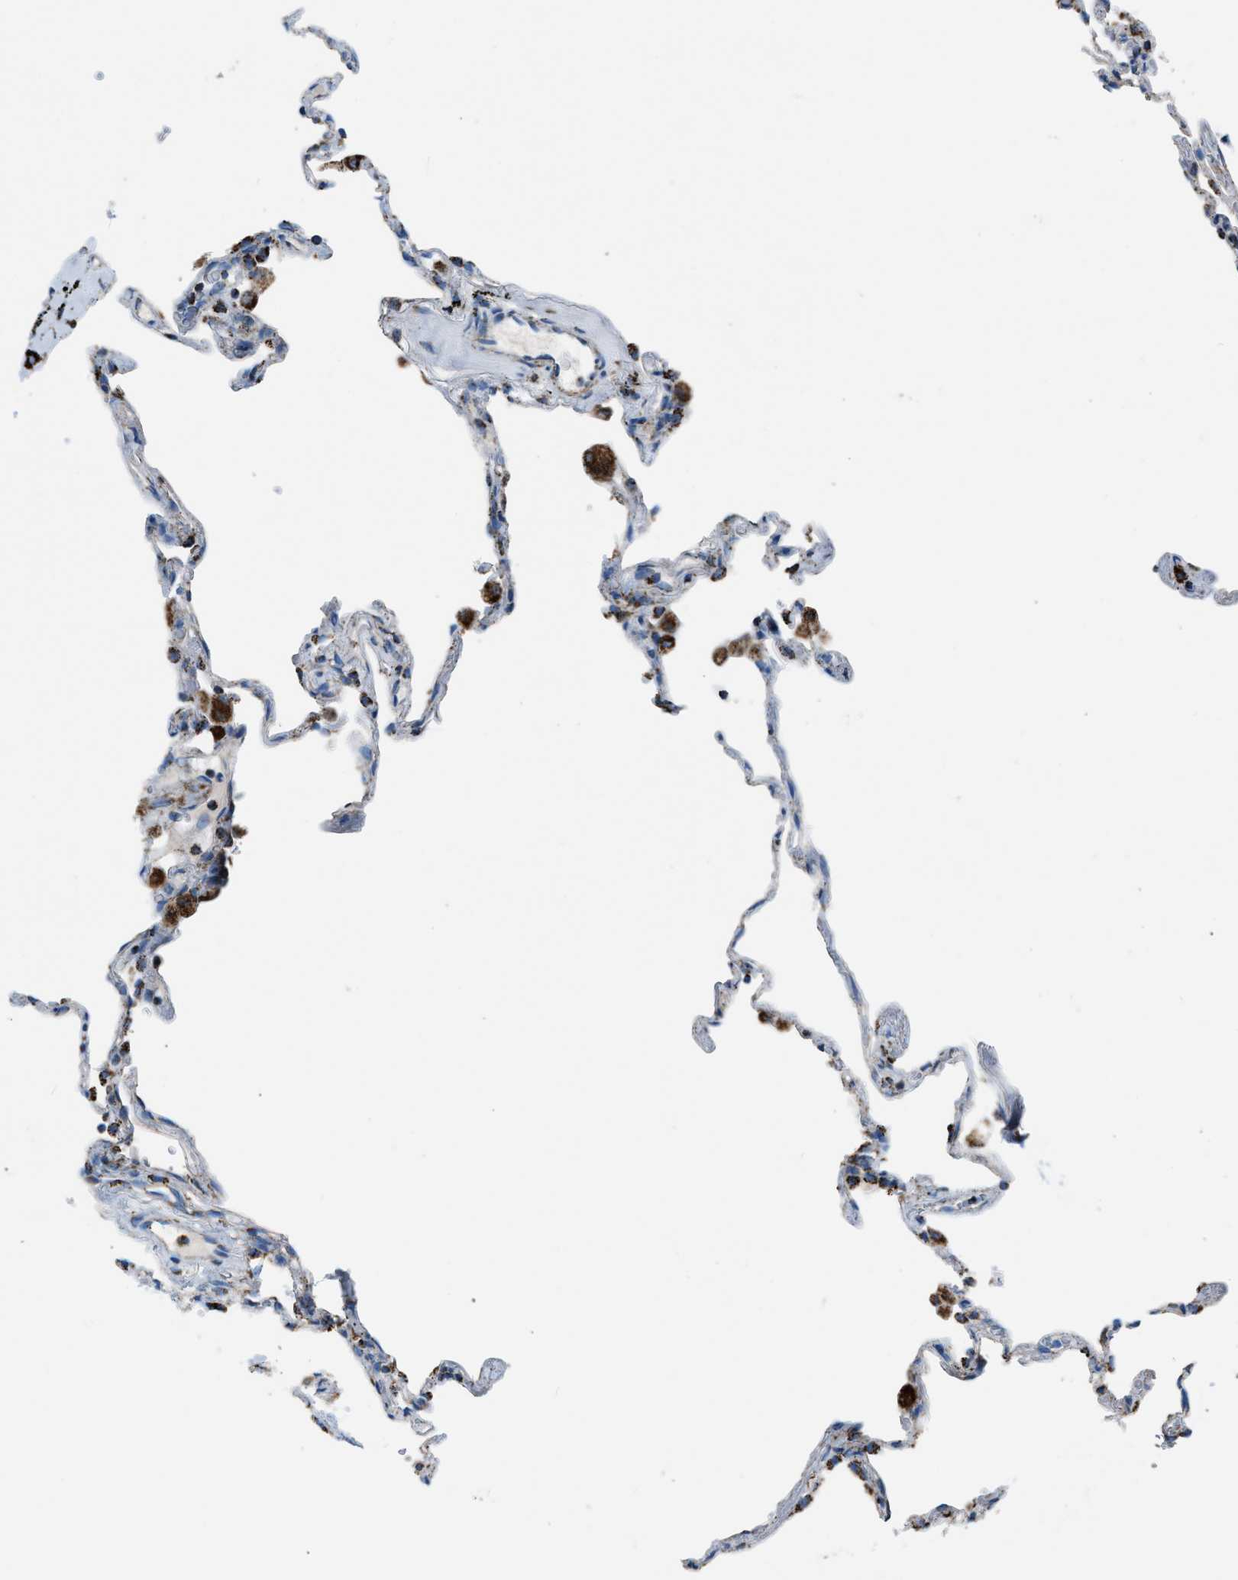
{"staining": {"intensity": "strong", "quantity": "<25%", "location": "cytoplasmic/membranous"}, "tissue": "lung", "cell_type": "Alveolar cells", "image_type": "normal", "snomed": [{"axis": "morphology", "description": "Normal tissue, NOS"}, {"axis": "topography", "description": "Lung"}], "caption": "Strong cytoplasmic/membranous protein expression is identified in about <25% of alveolar cells in lung.", "gene": "MDH2", "patient": {"sex": "male", "age": 59}}